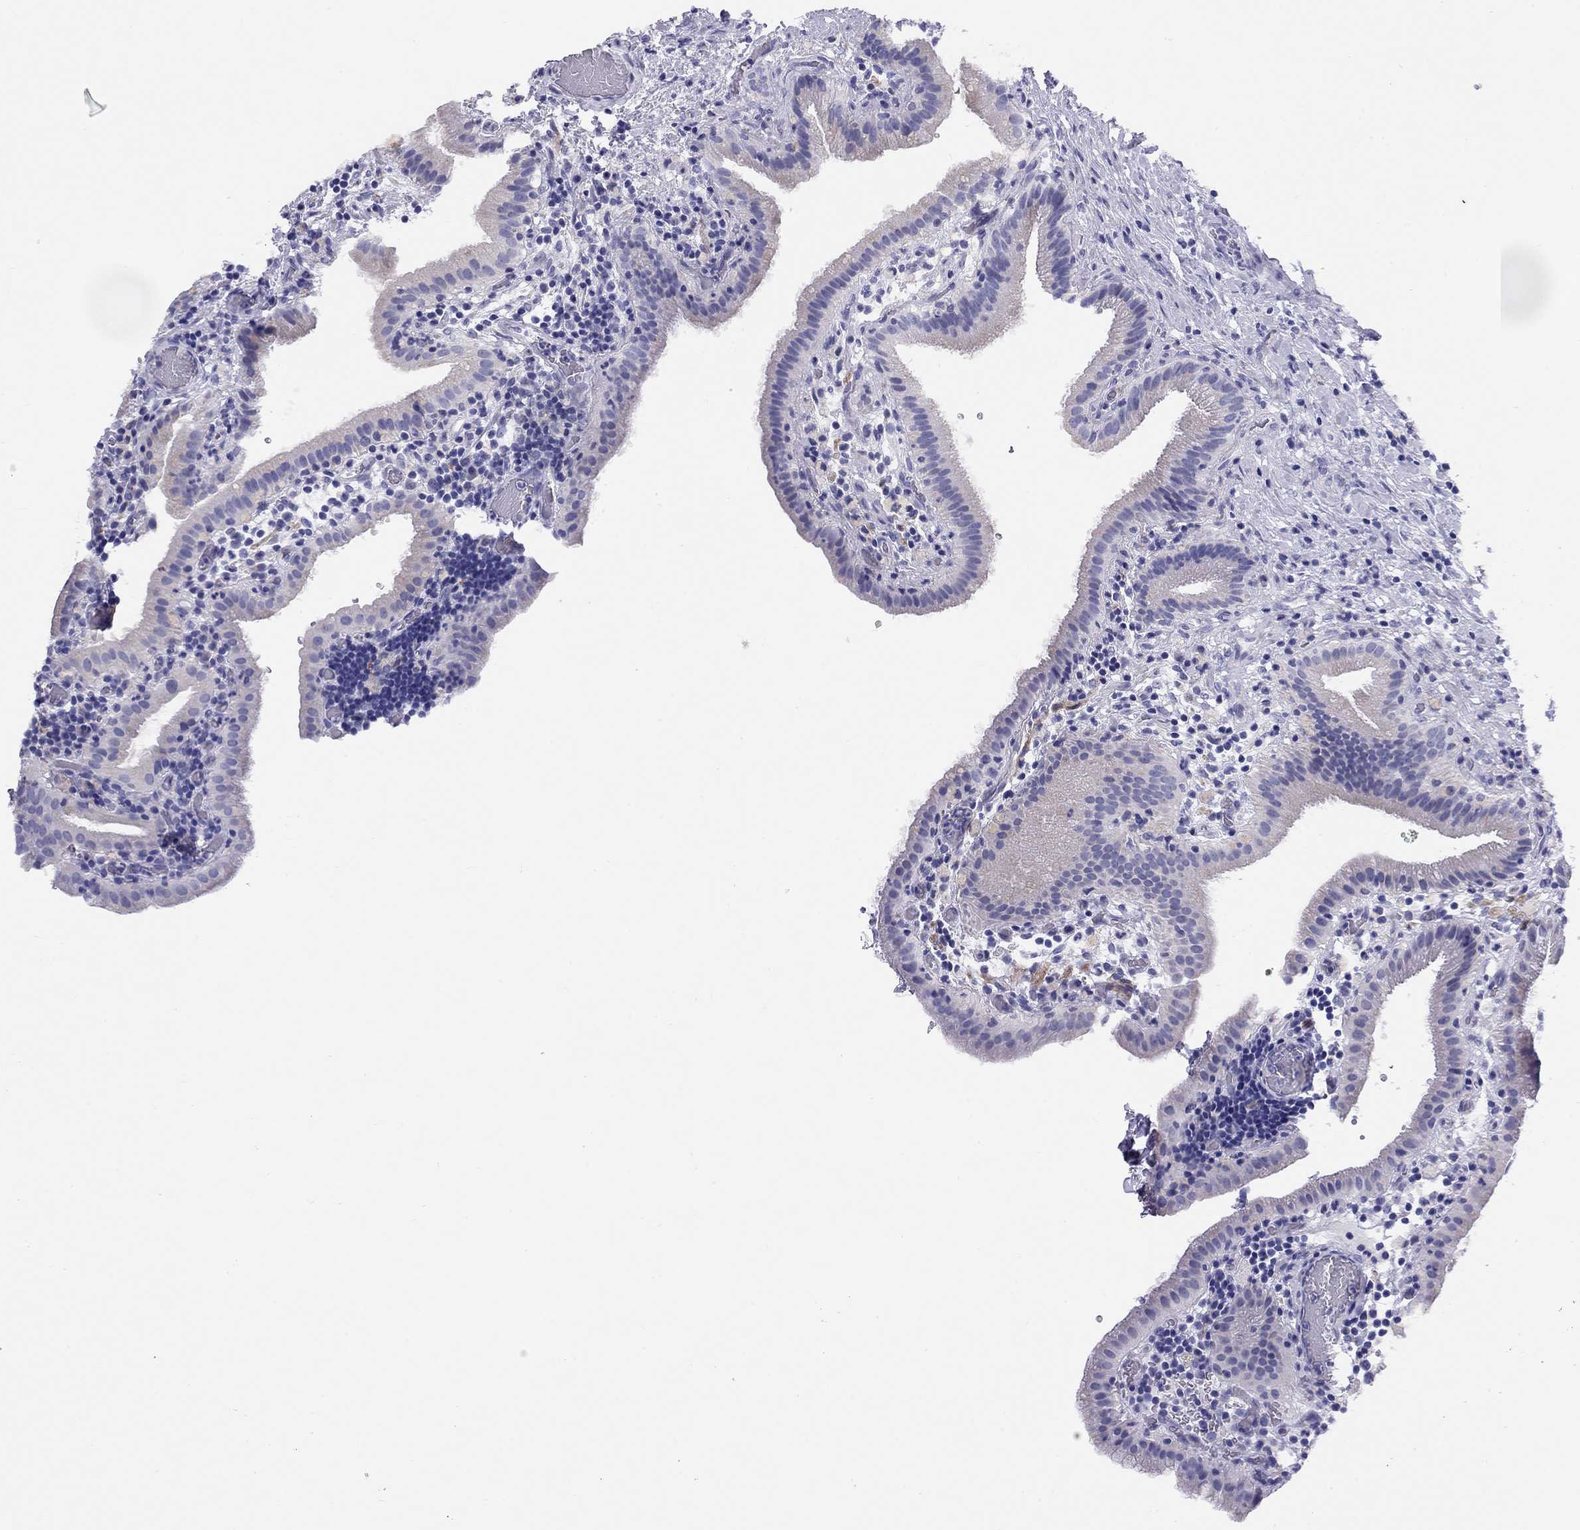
{"staining": {"intensity": "negative", "quantity": "none", "location": "none"}, "tissue": "gallbladder", "cell_type": "Glandular cells", "image_type": "normal", "snomed": [{"axis": "morphology", "description": "Normal tissue, NOS"}, {"axis": "topography", "description": "Gallbladder"}], "caption": "Histopathology image shows no significant protein expression in glandular cells of normal gallbladder.", "gene": "LRIT2", "patient": {"sex": "male", "age": 62}}